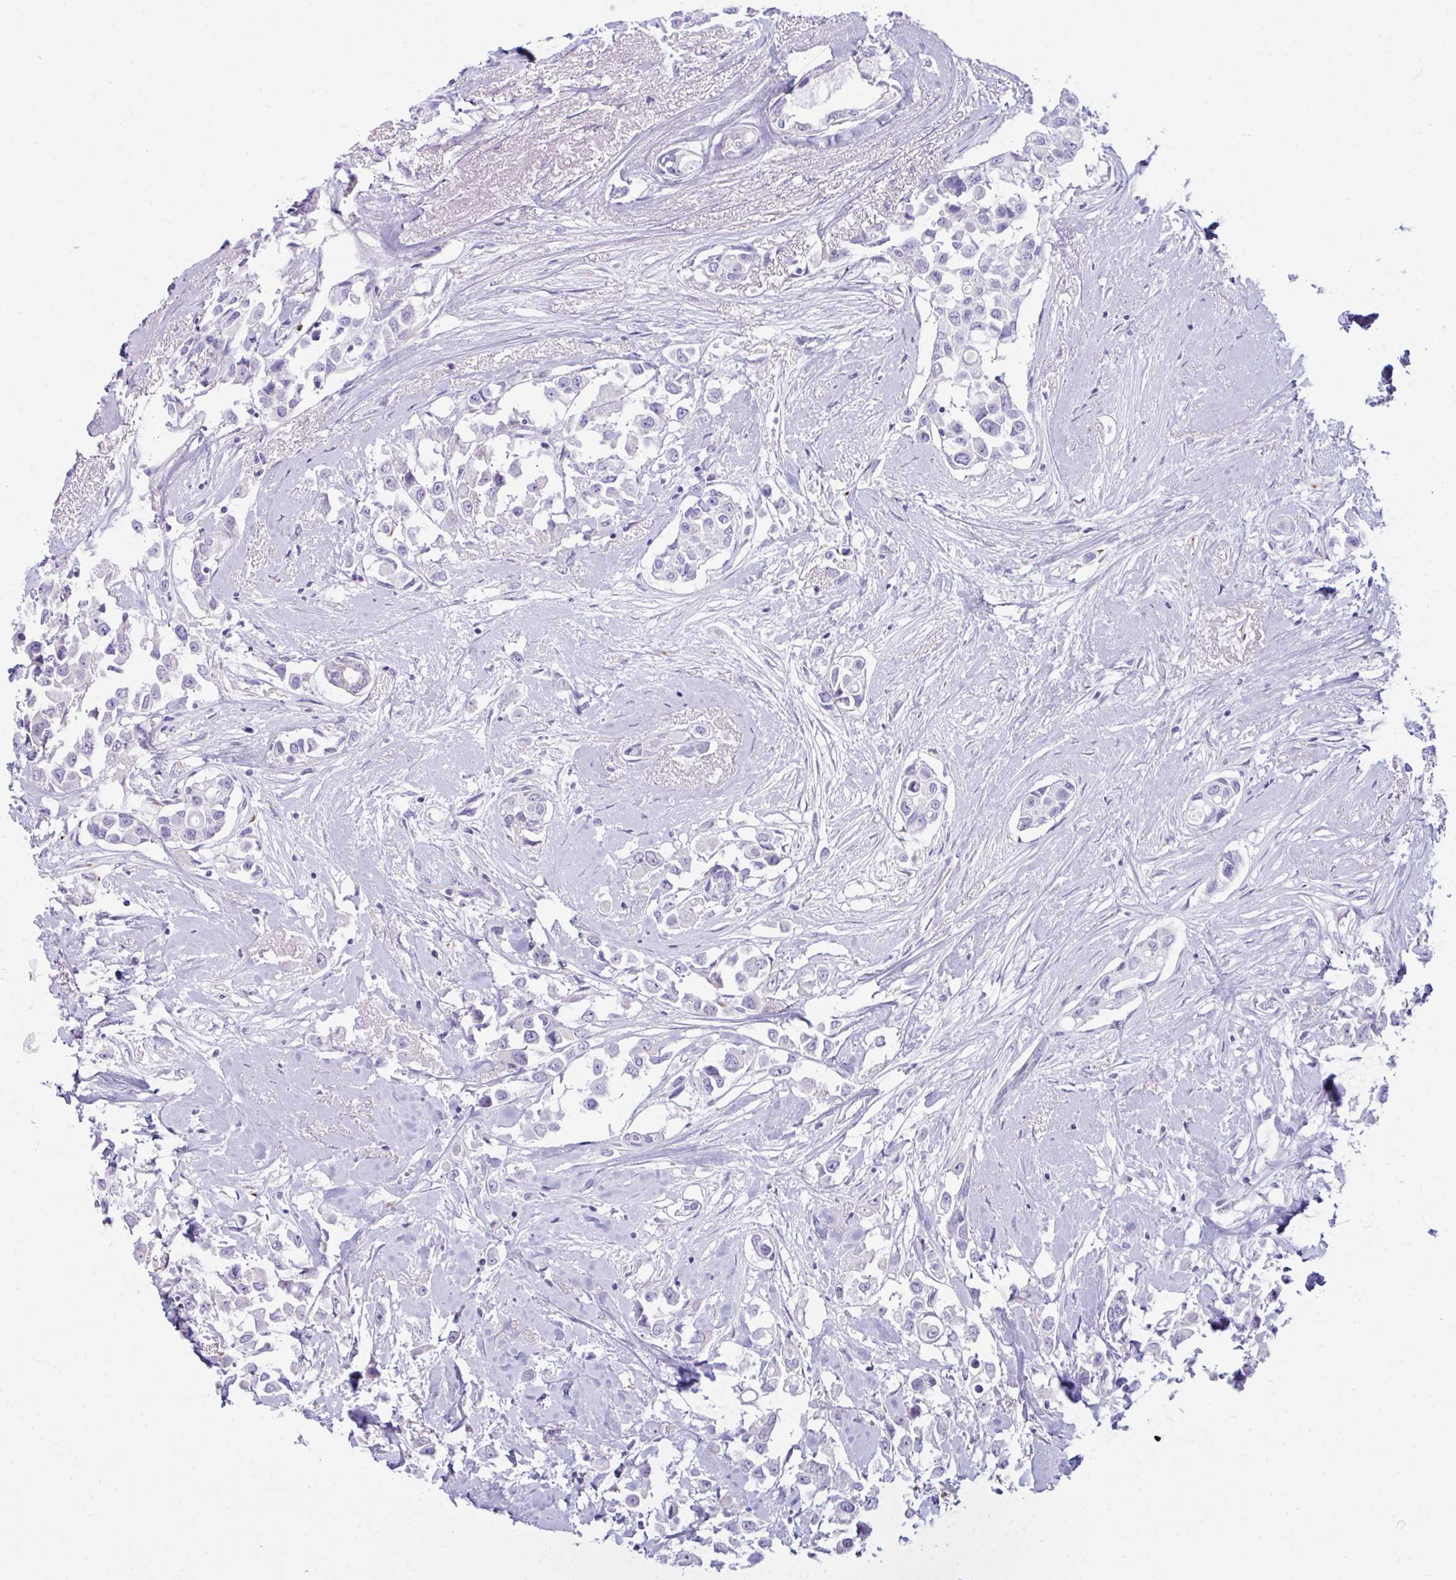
{"staining": {"intensity": "negative", "quantity": "none", "location": "none"}, "tissue": "breast cancer", "cell_type": "Tumor cells", "image_type": "cancer", "snomed": [{"axis": "morphology", "description": "Duct carcinoma"}, {"axis": "topography", "description": "Breast"}], "caption": "High magnification brightfield microscopy of breast invasive ductal carcinoma stained with DAB (3,3'-diaminobenzidine) (brown) and counterstained with hematoxylin (blue): tumor cells show no significant expression.", "gene": "BBS1", "patient": {"sex": "female", "age": 61}}